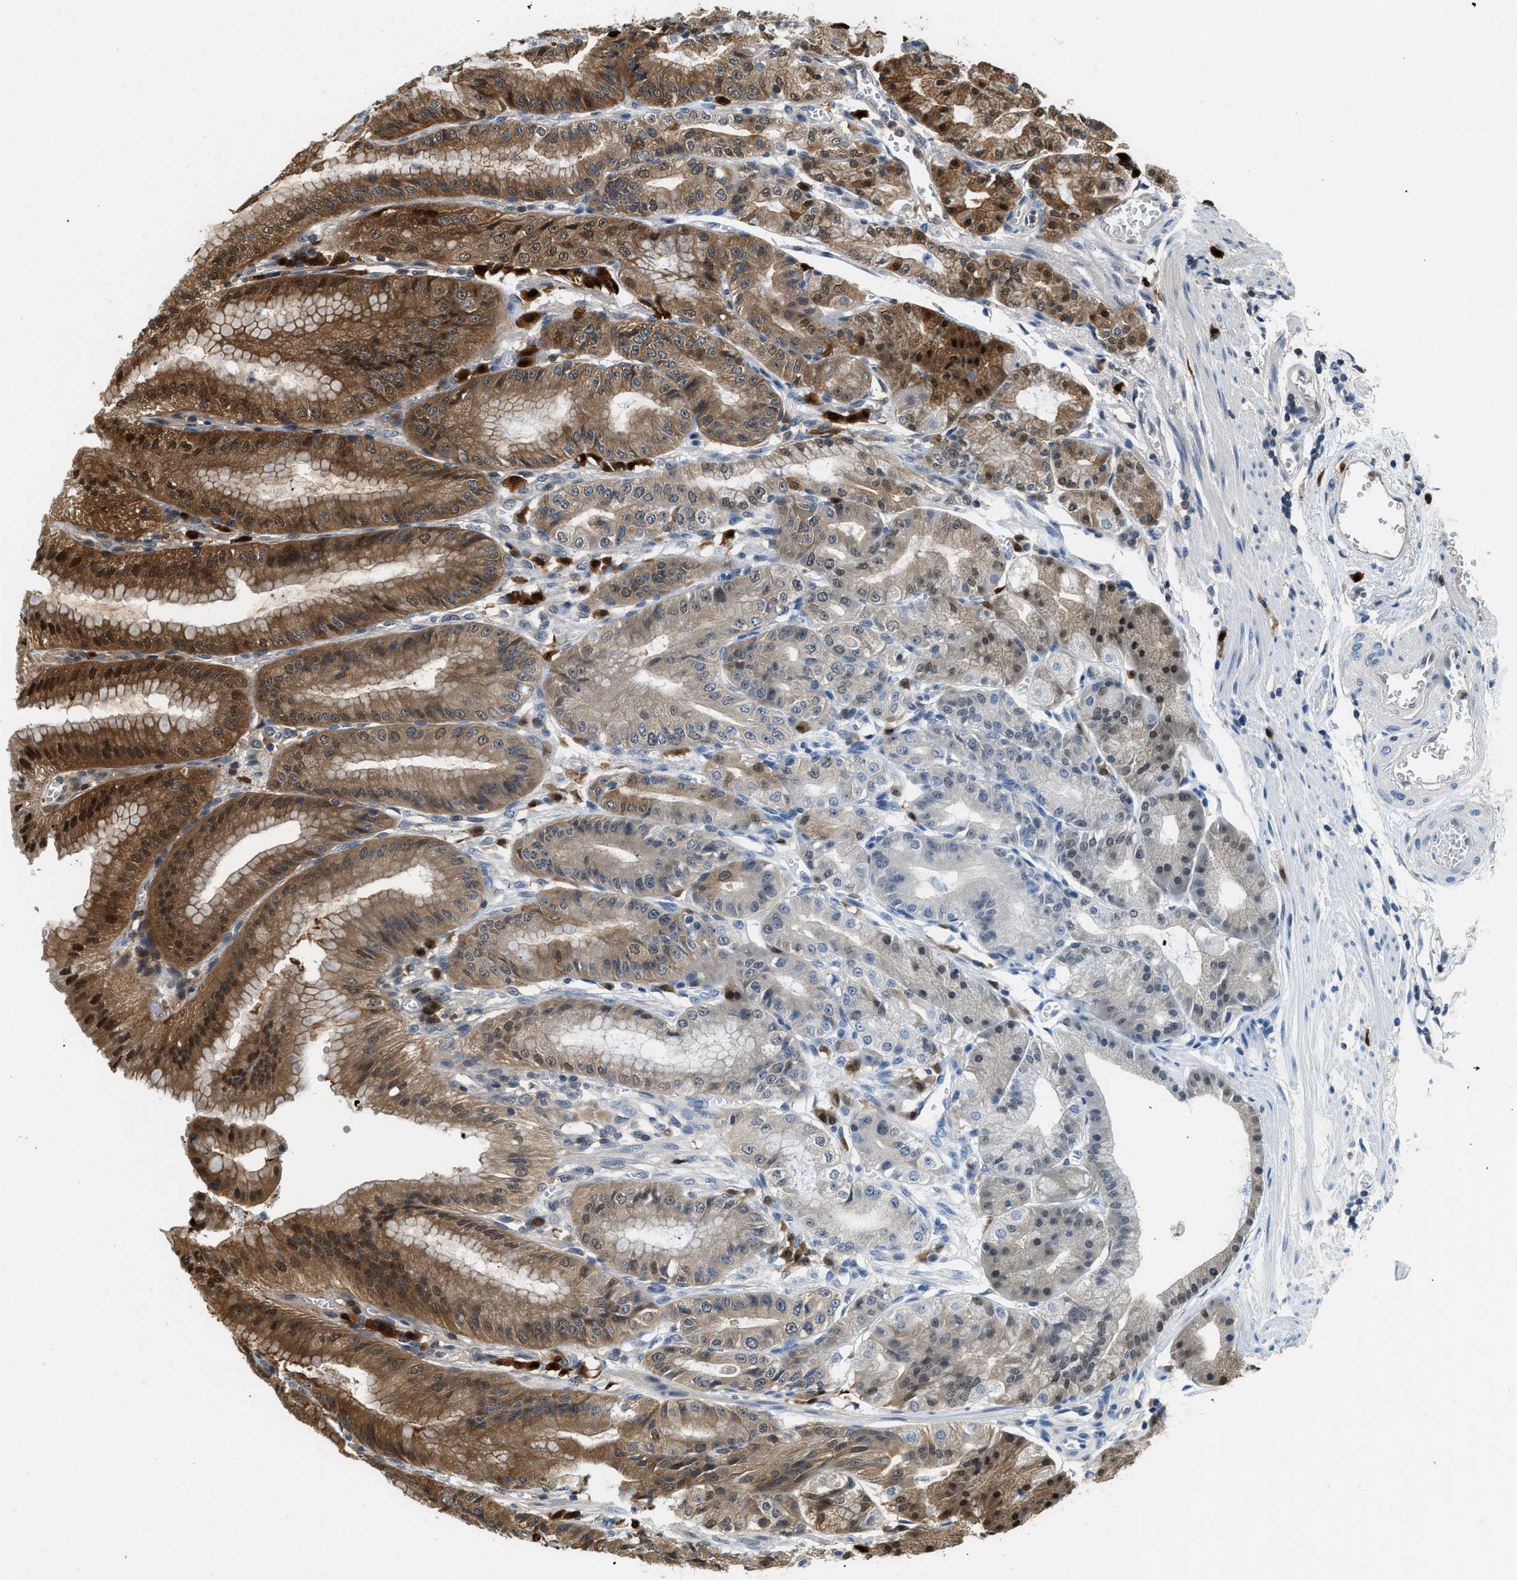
{"staining": {"intensity": "moderate", "quantity": ">75%", "location": "cytoplasmic/membranous,nuclear"}, "tissue": "stomach", "cell_type": "Glandular cells", "image_type": "normal", "snomed": [{"axis": "morphology", "description": "Normal tissue, NOS"}, {"axis": "topography", "description": "Stomach, lower"}], "caption": "Human stomach stained with a brown dye exhibits moderate cytoplasmic/membranous,nuclear positive staining in about >75% of glandular cells.", "gene": "GMPPB", "patient": {"sex": "male", "age": 71}}